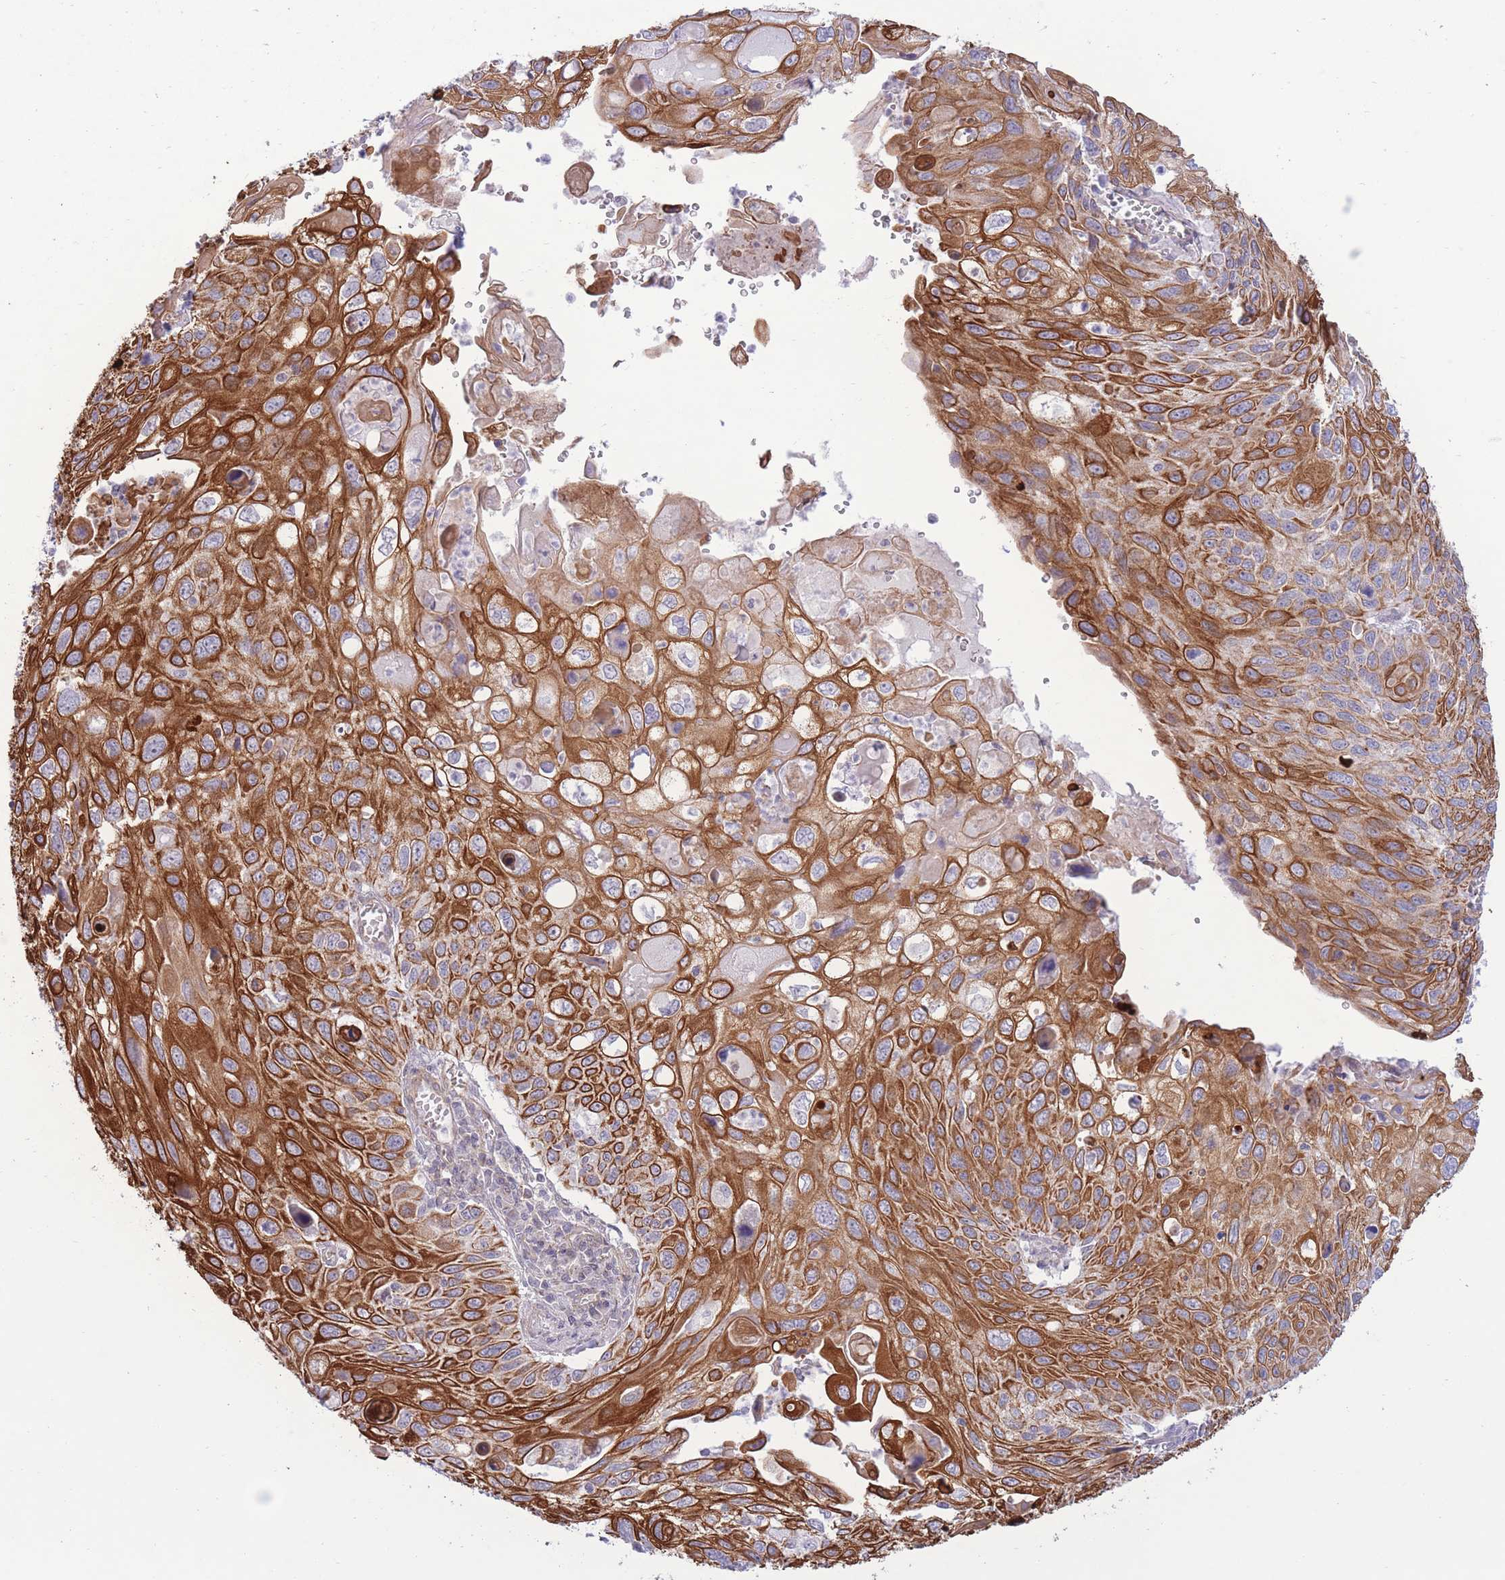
{"staining": {"intensity": "strong", "quantity": ">75%", "location": "cytoplasmic/membranous"}, "tissue": "cervical cancer", "cell_type": "Tumor cells", "image_type": "cancer", "snomed": [{"axis": "morphology", "description": "Squamous cell carcinoma, NOS"}, {"axis": "topography", "description": "Cervix"}], "caption": "High-magnification brightfield microscopy of squamous cell carcinoma (cervical) stained with DAB (brown) and counterstained with hematoxylin (blue). tumor cells exhibit strong cytoplasmic/membranous expression is seen in approximately>75% of cells. Nuclei are stained in blue.", "gene": "MRPS31", "patient": {"sex": "female", "age": 70}}